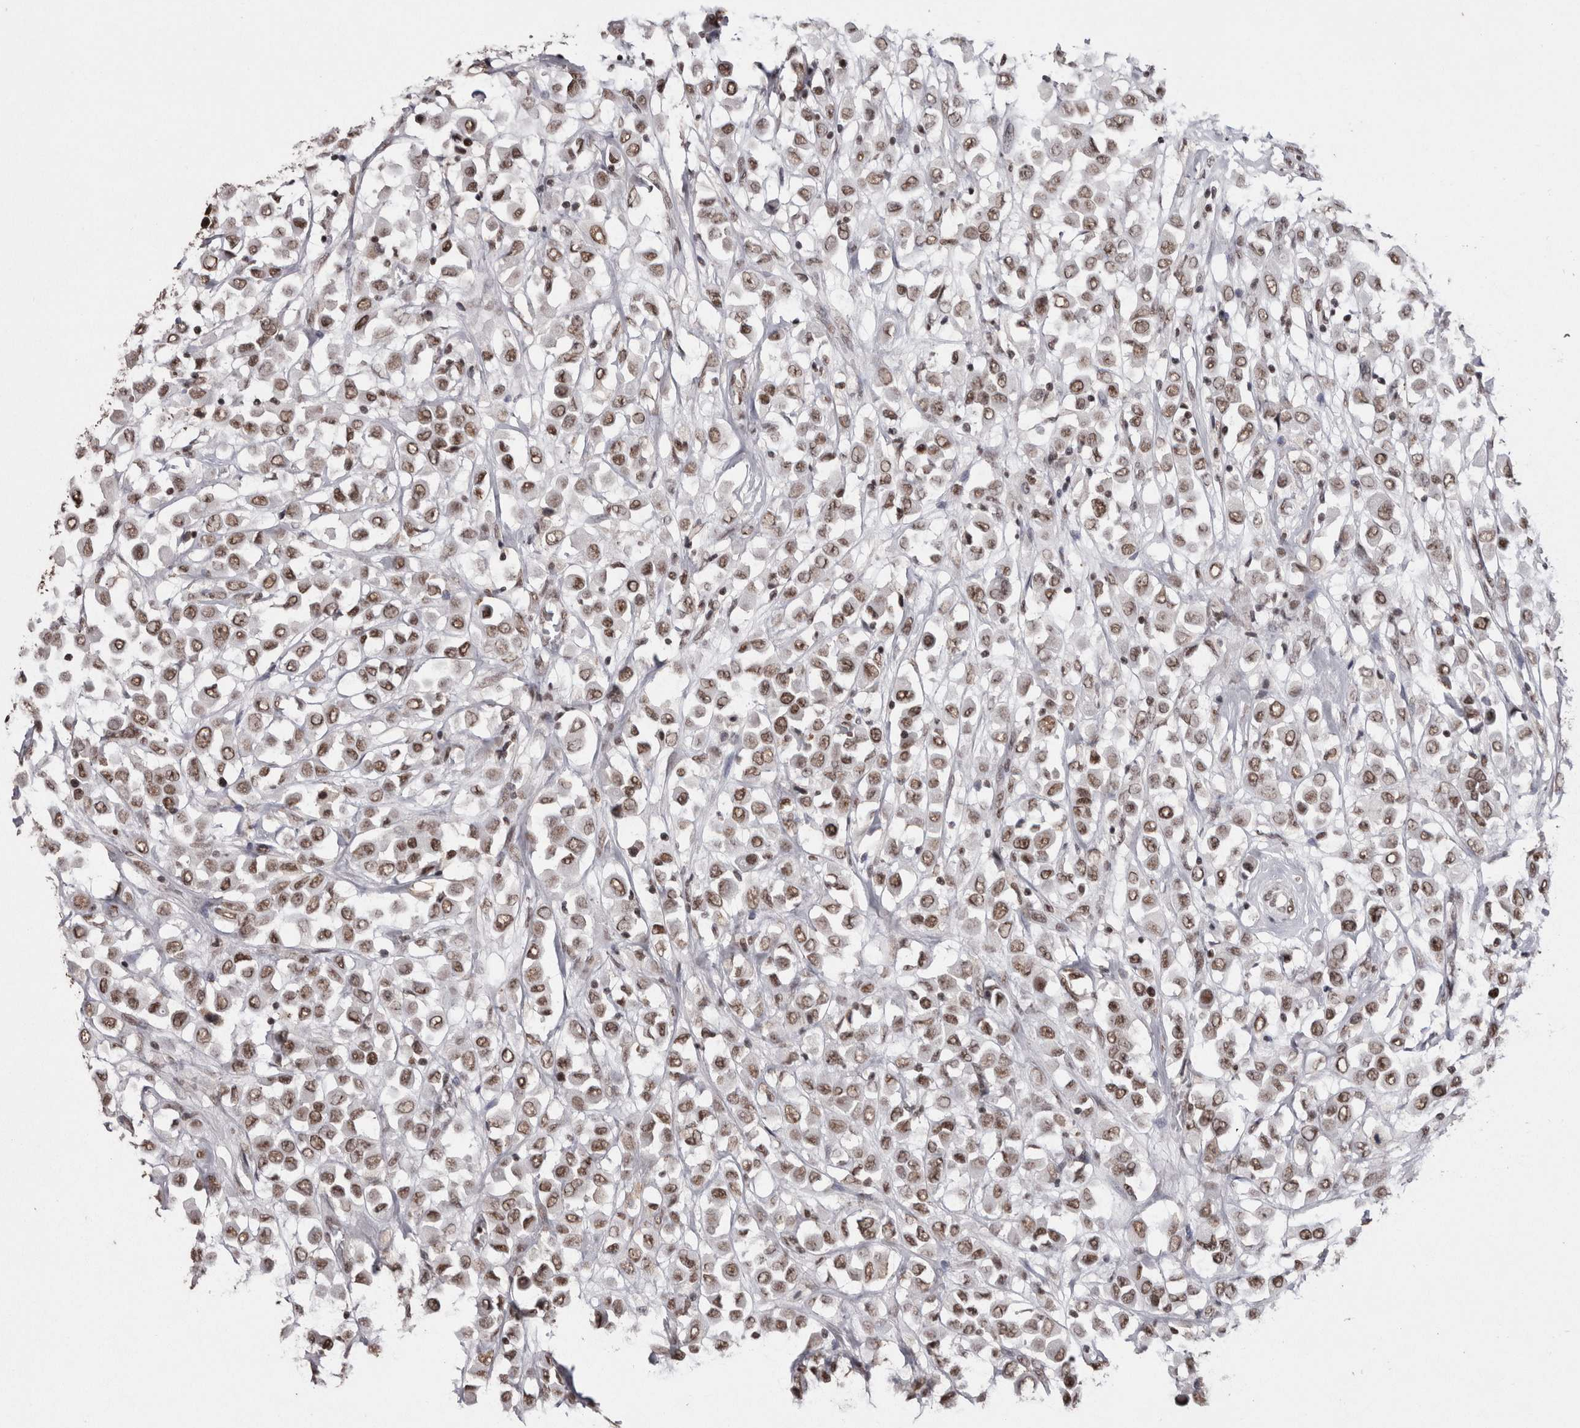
{"staining": {"intensity": "moderate", "quantity": ">75%", "location": "nuclear"}, "tissue": "breast cancer", "cell_type": "Tumor cells", "image_type": "cancer", "snomed": [{"axis": "morphology", "description": "Duct carcinoma"}, {"axis": "topography", "description": "Breast"}], "caption": "Breast cancer (infiltrating ductal carcinoma) tissue exhibits moderate nuclear staining in approximately >75% of tumor cells", "gene": "SMC1A", "patient": {"sex": "female", "age": 61}}